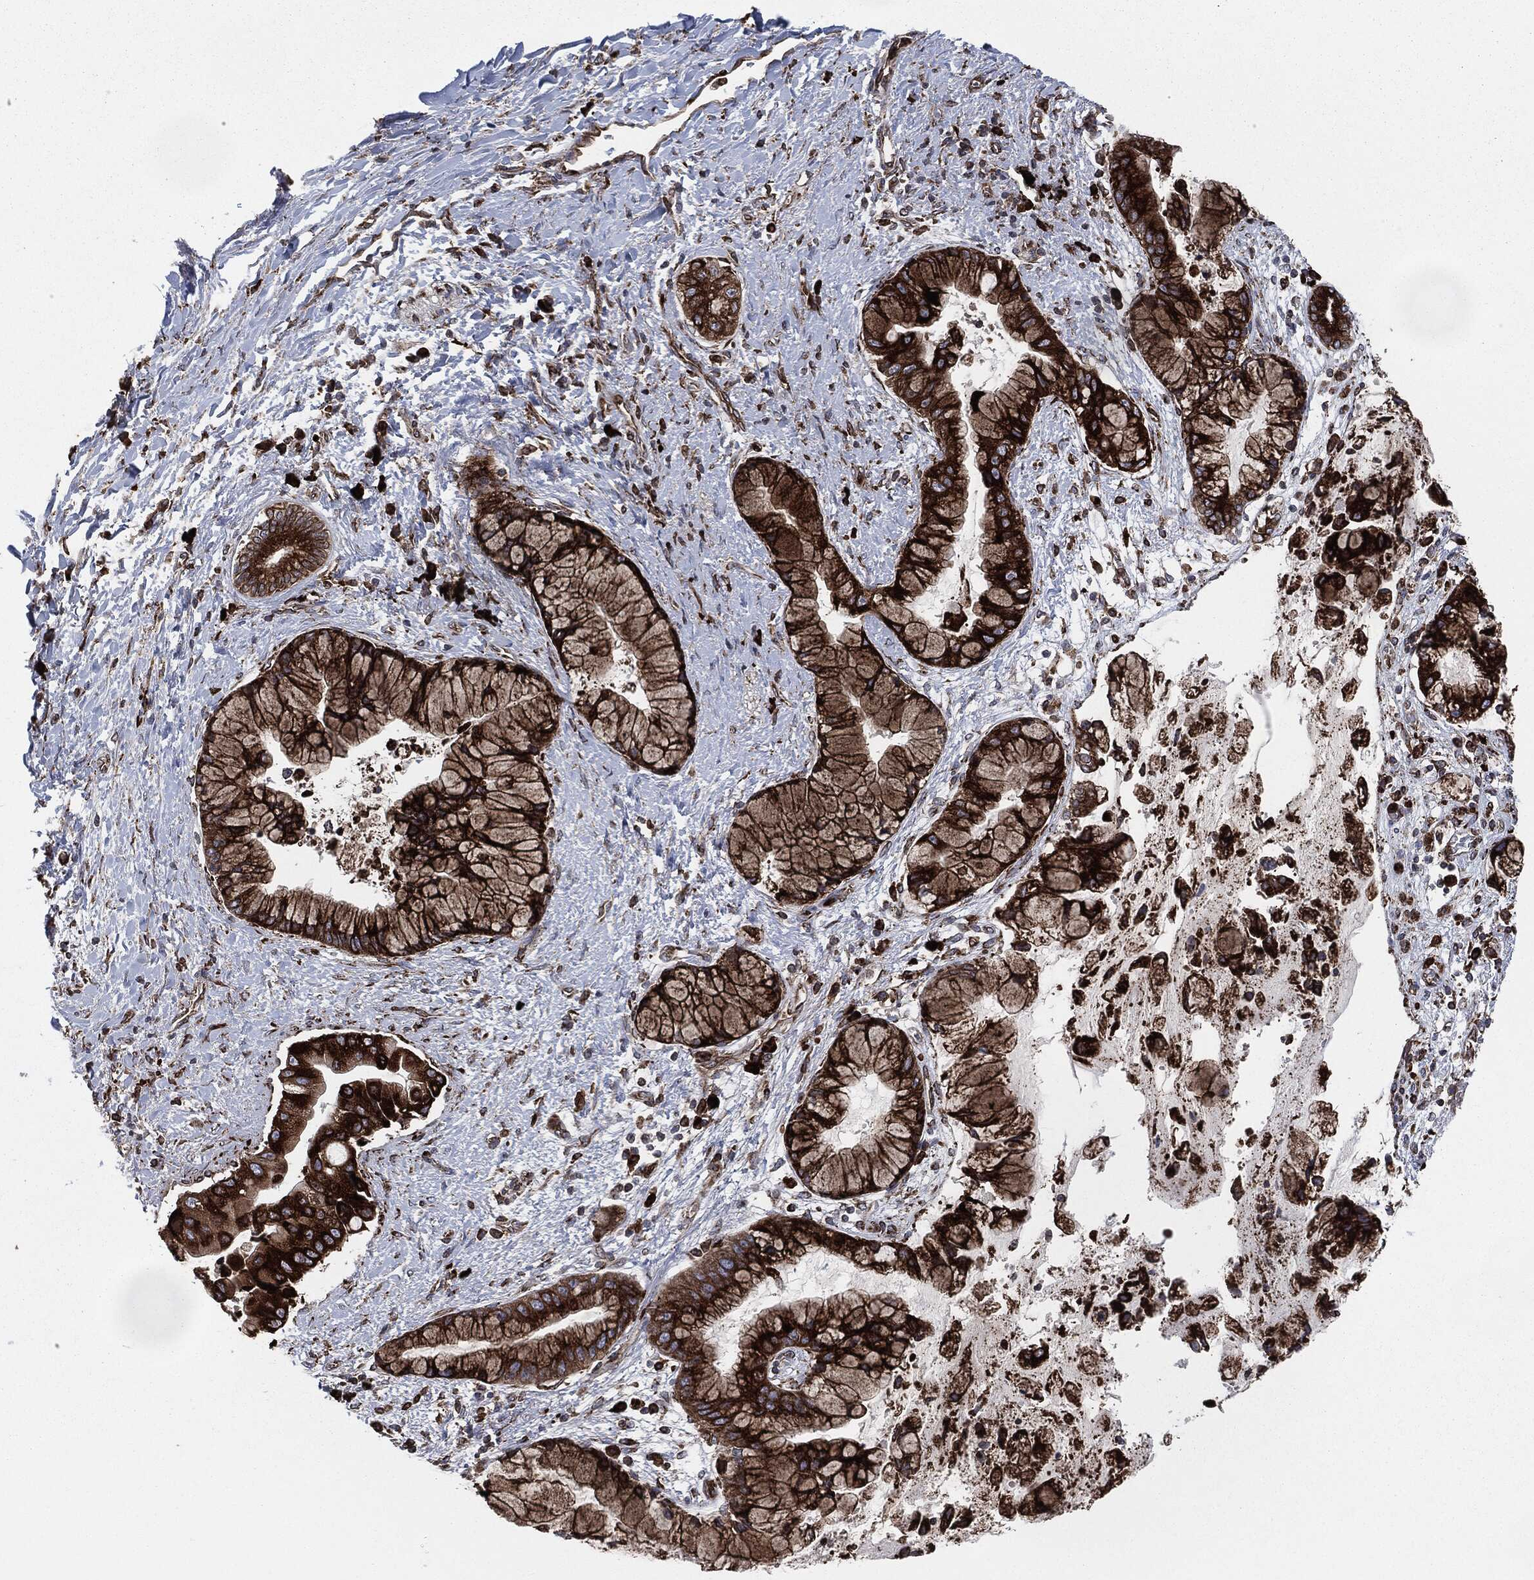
{"staining": {"intensity": "strong", "quantity": ">75%", "location": "cytoplasmic/membranous"}, "tissue": "liver cancer", "cell_type": "Tumor cells", "image_type": "cancer", "snomed": [{"axis": "morphology", "description": "Normal tissue, NOS"}, {"axis": "morphology", "description": "Cholangiocarcinoma"}, {"axis": "topography", "description": "Liver"}, {"axis": "topography", "description": "Peripheral nerve tissue"}], "caption": "Brown immunohistochemical staining in liver cancer exhibits strong cytoplasmic/membranous staining in about >75% of tumor cells.", "gene": "CALR", "patient": {"sex": "male", "age": 50}}